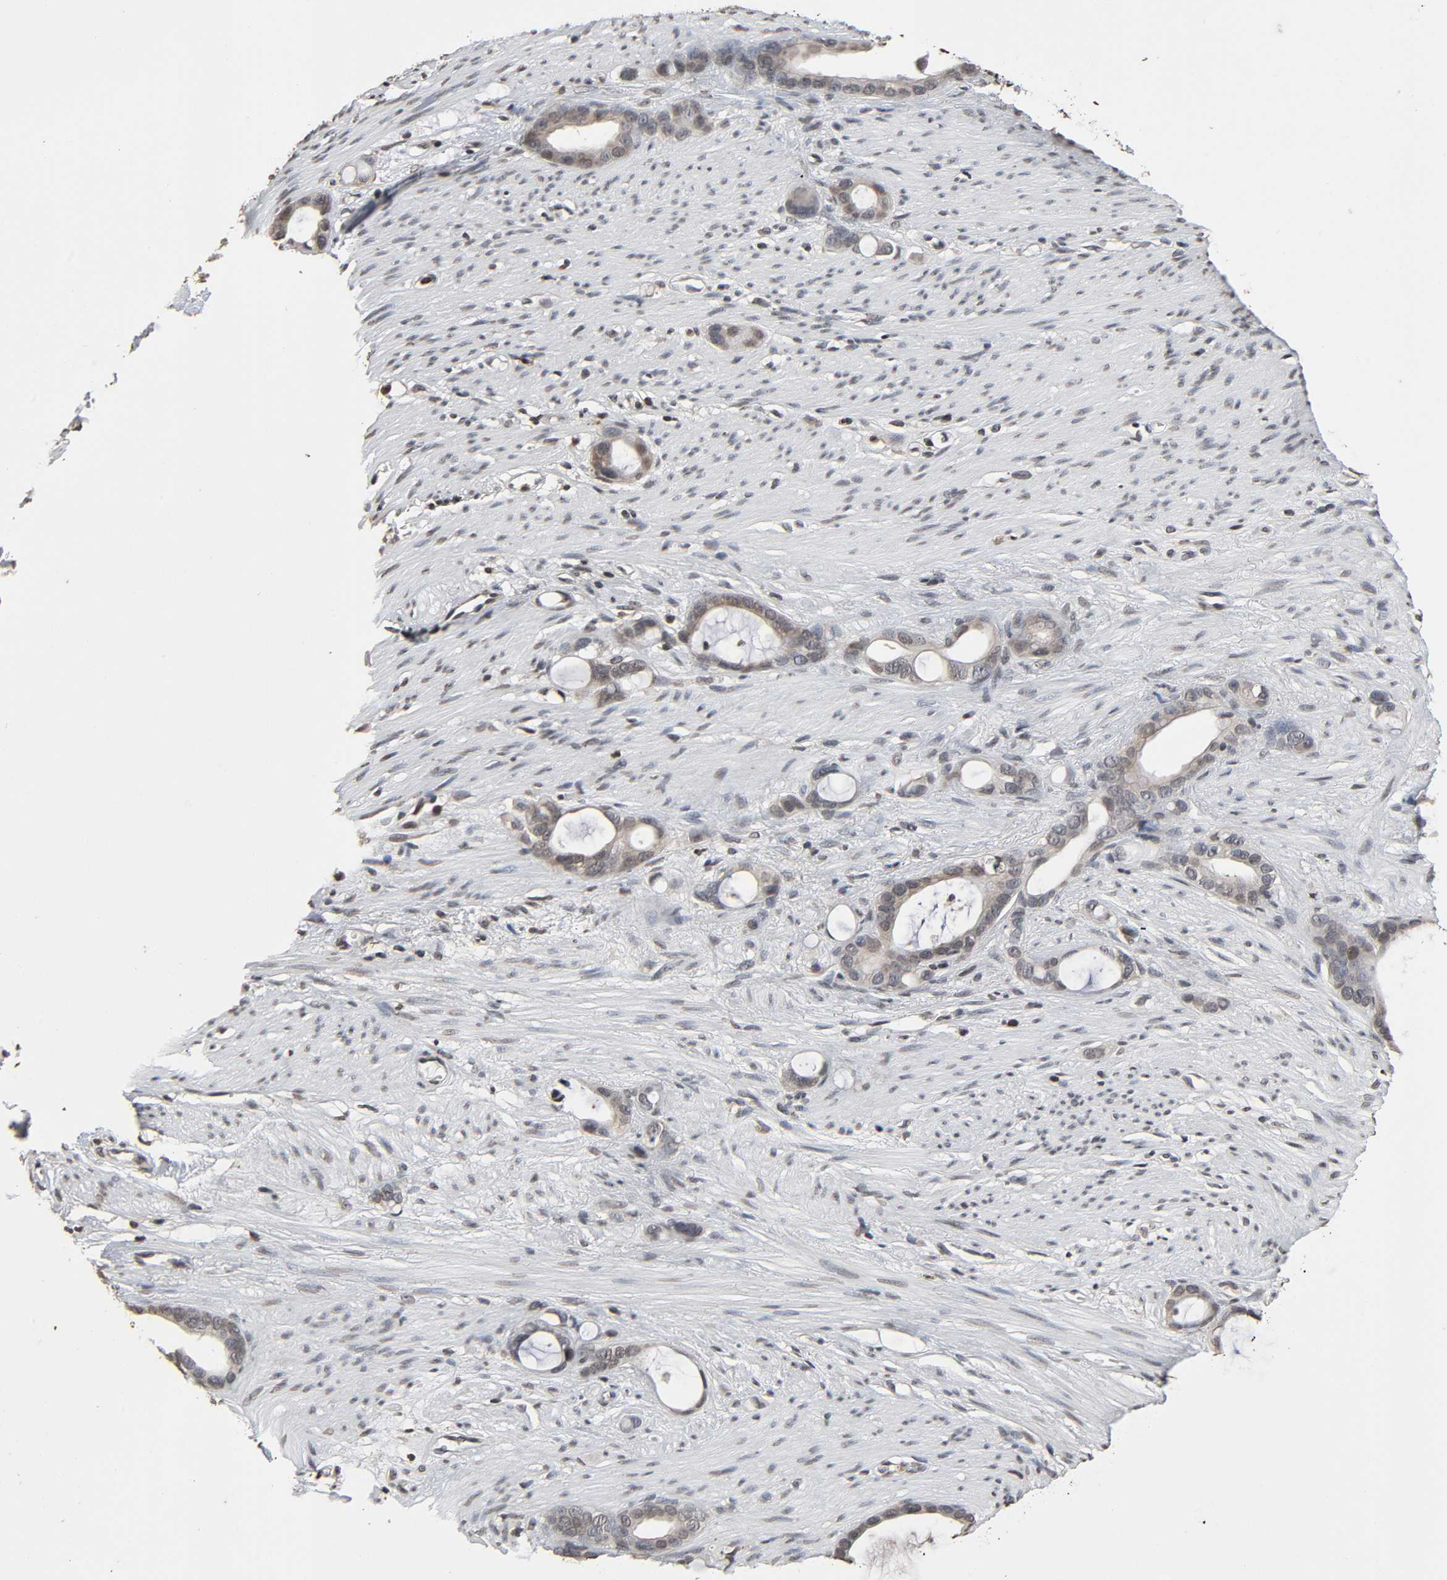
{"staining": {"intensity": "weak", "quantity": ">75%", "location": "cytoplasmic/membranous"}, "tissue": "stomach cancer", "cell_type": "Tumor cells", "image_type": "cancer", "snomed": [{"axis": "morphology", "description": "Adenocarcinoma, NOS"}, {"axis": "topography", "description": "Stomach"}], "caption": "The immunohistochemical stain highlights weak cytoplasmic/membranous staining in tumor cells of stomach cancer (adenocarcinoma) tissue.", "gene": "STK4", "patient": {"sex": "female", "age": 75}}